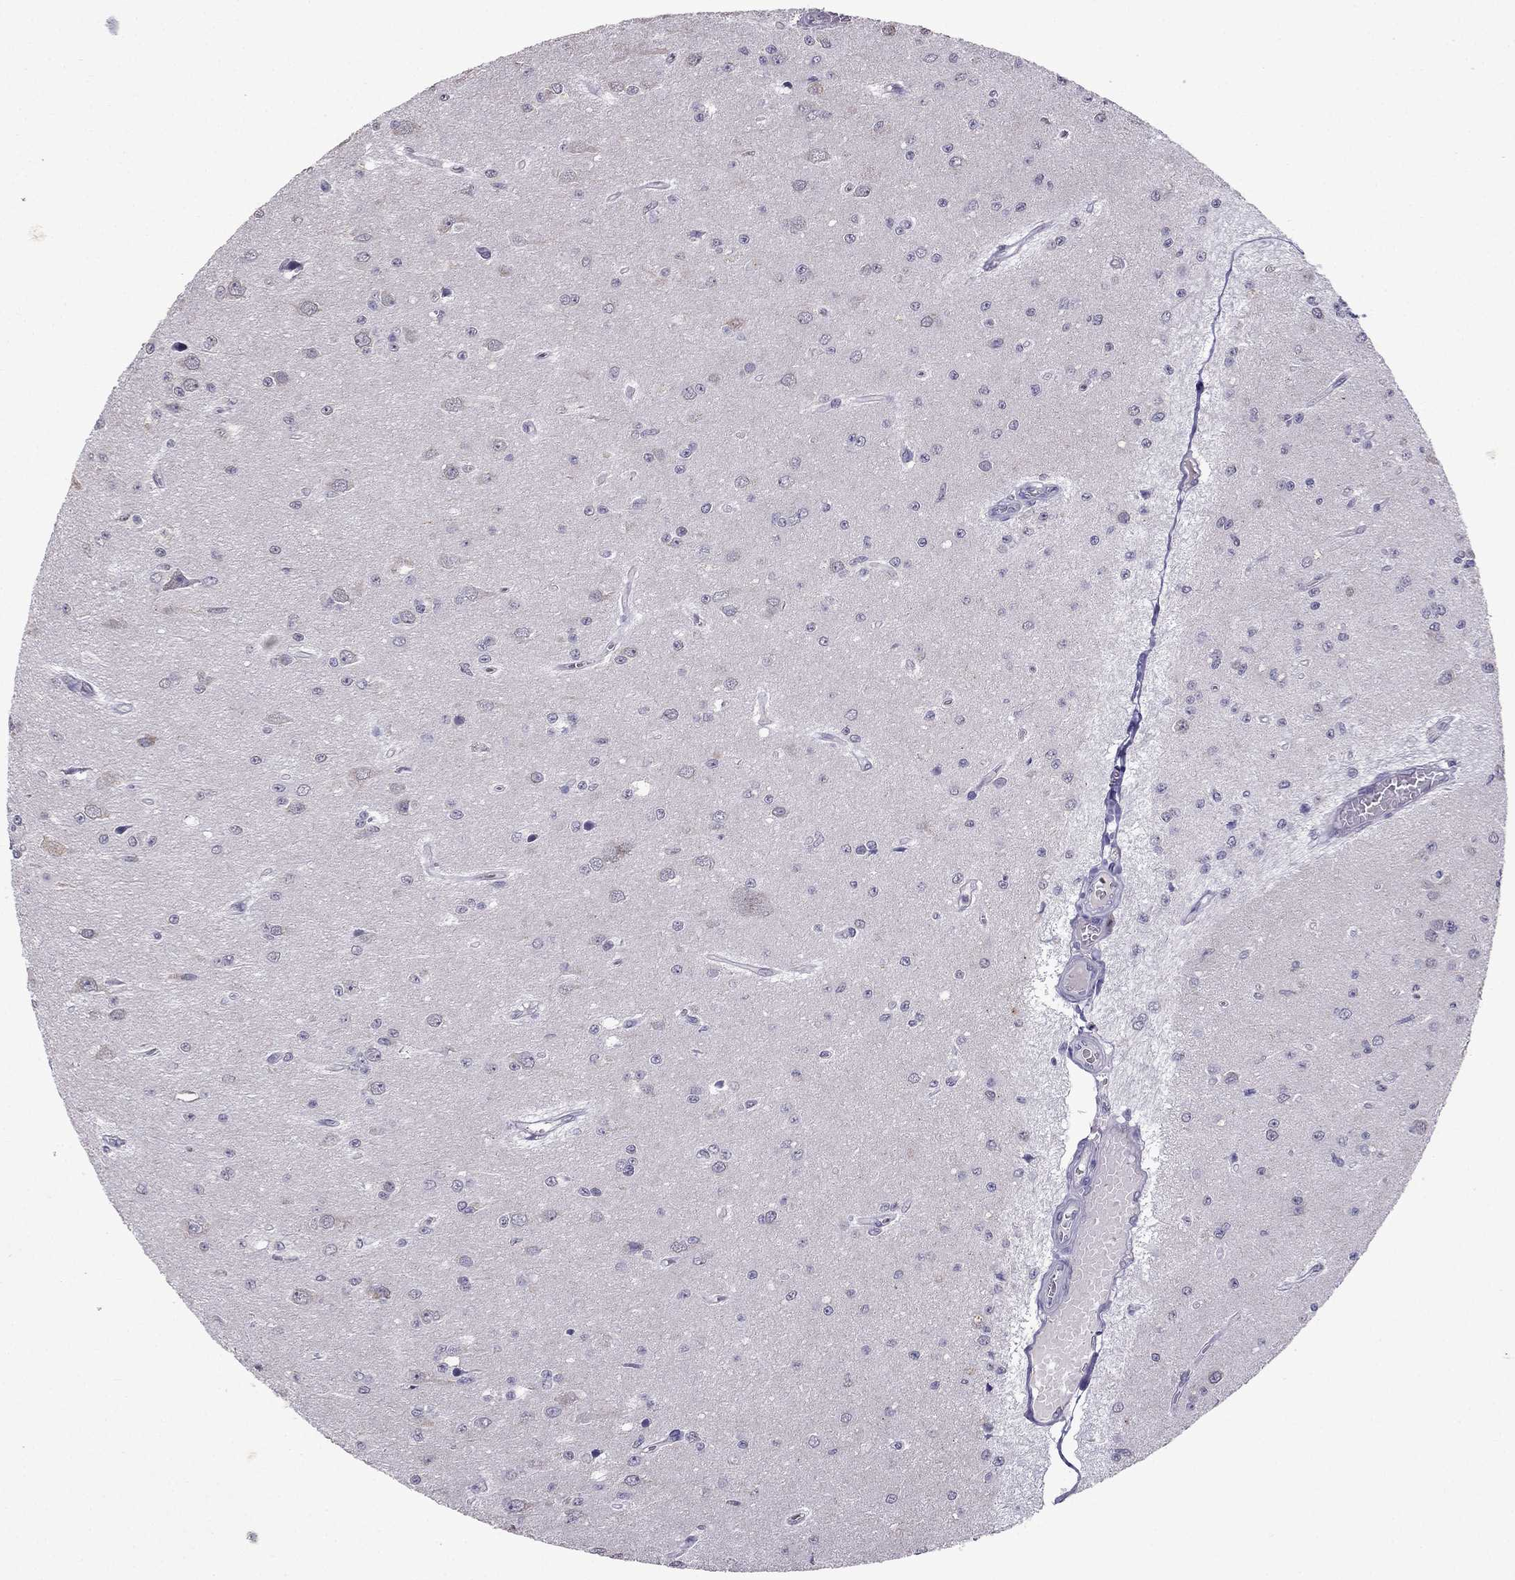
{"staining": {"intensity": "negative", "quantity": "none", "location": "none"}, "tissue": "glioma", "cell_type": "Tumor cells", "image_type": "cancer", "snomed": [{"axis": "morphology", "description": "Glioma, malignant, Low grade"}, {"axis": "topography", "description": "Brain"}], "caption": "Tumor cells show no significant protein staining in glioma.", "gene": "SCG5", "patient": {"sex": "female", "age": 45}}